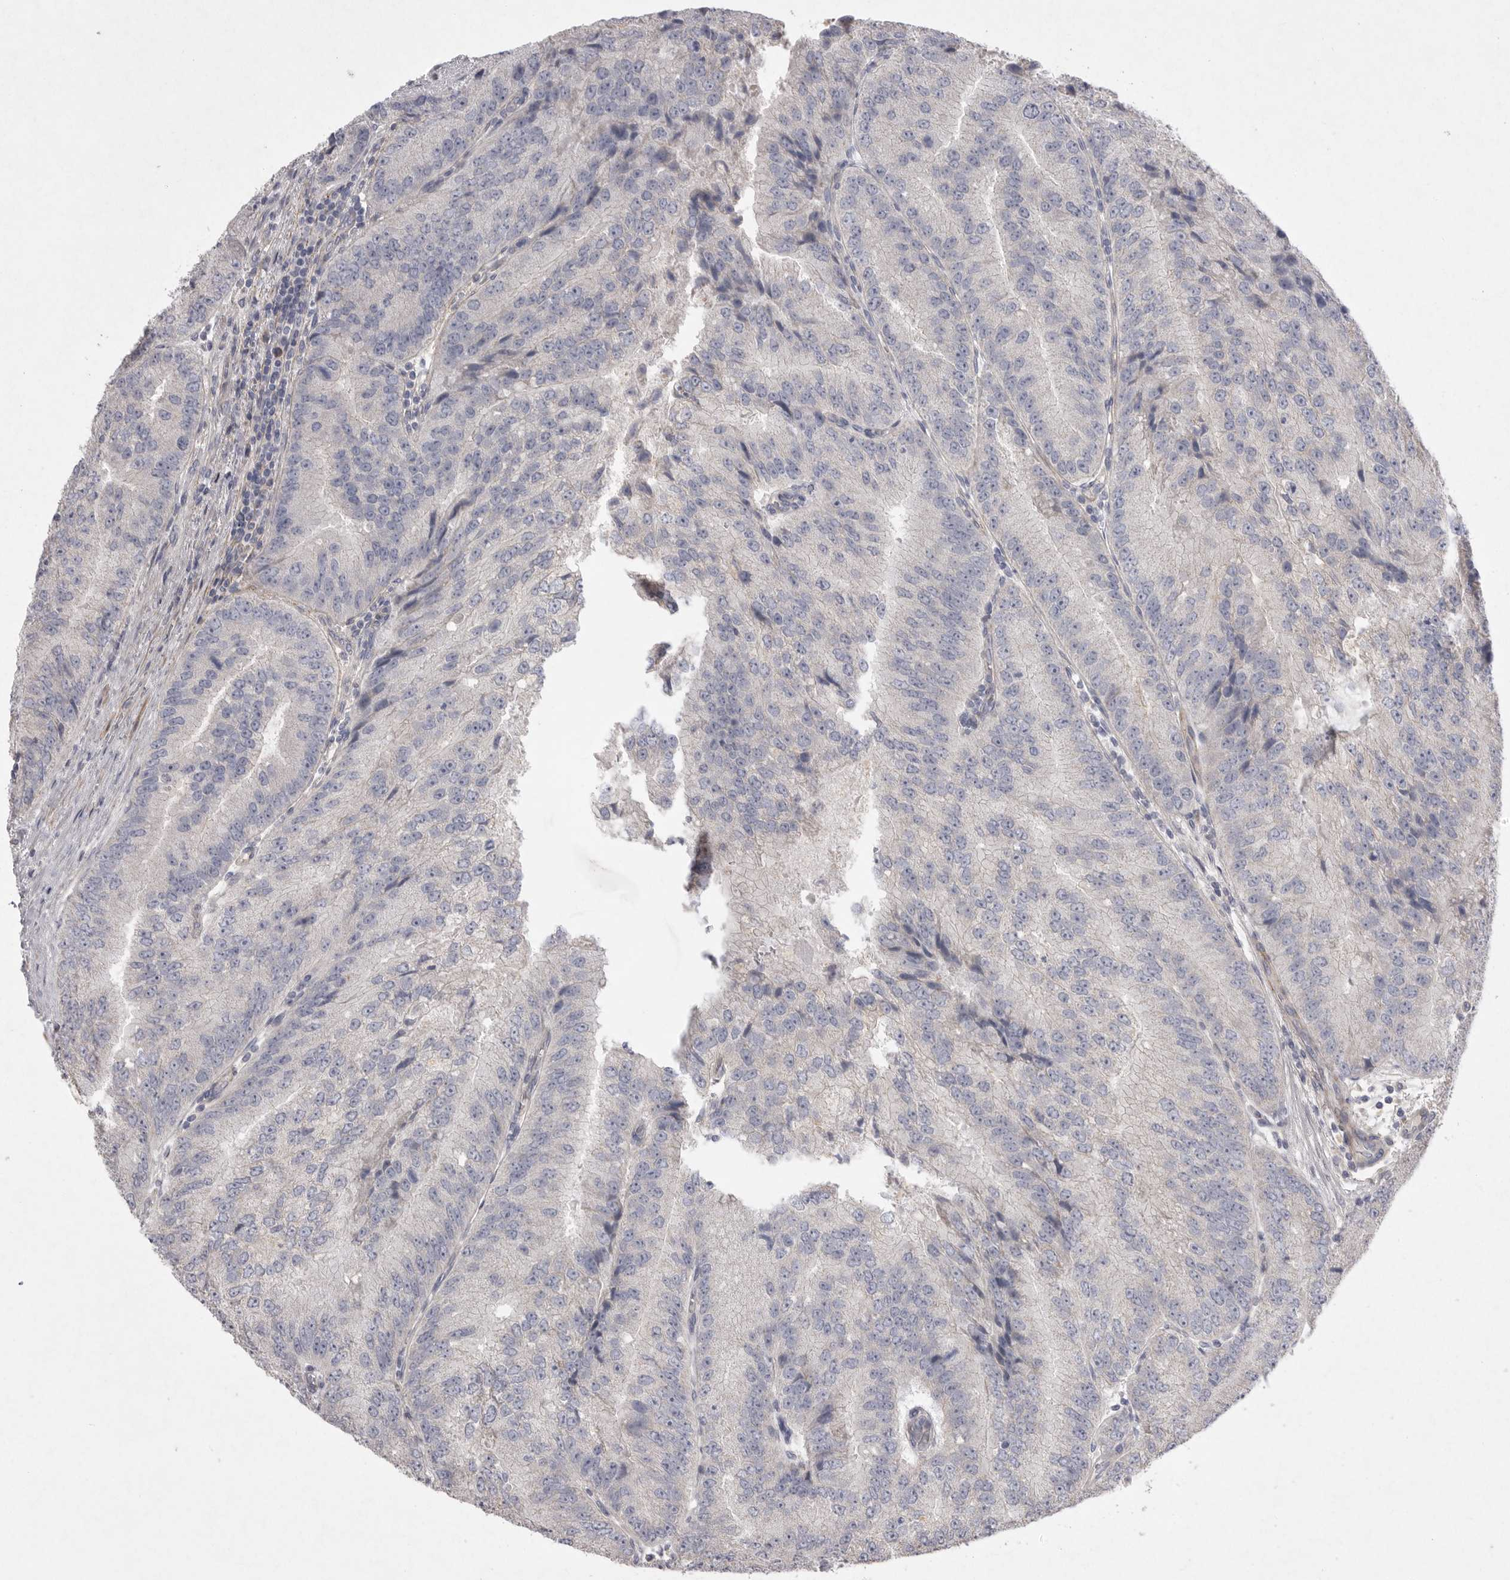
{"staining": {"intensity": "negative", "quantity": "none", "location": "none"}, "tissue": "prostate cancer", "cell_type": "Tumor cells", "image_type": "cancer", "snomed": [{"axis": "morphology", "description": "Adenocarcinoma, High grade"}, {"axis": "topography", "description": "Prostate"}], "caption": "Prostate high-grade adenocarcinoma stained for a protein using IHC displays no expression tumor cells.", "gene": "VANGL2", "patient": {"sex": "male", "age": 70}}